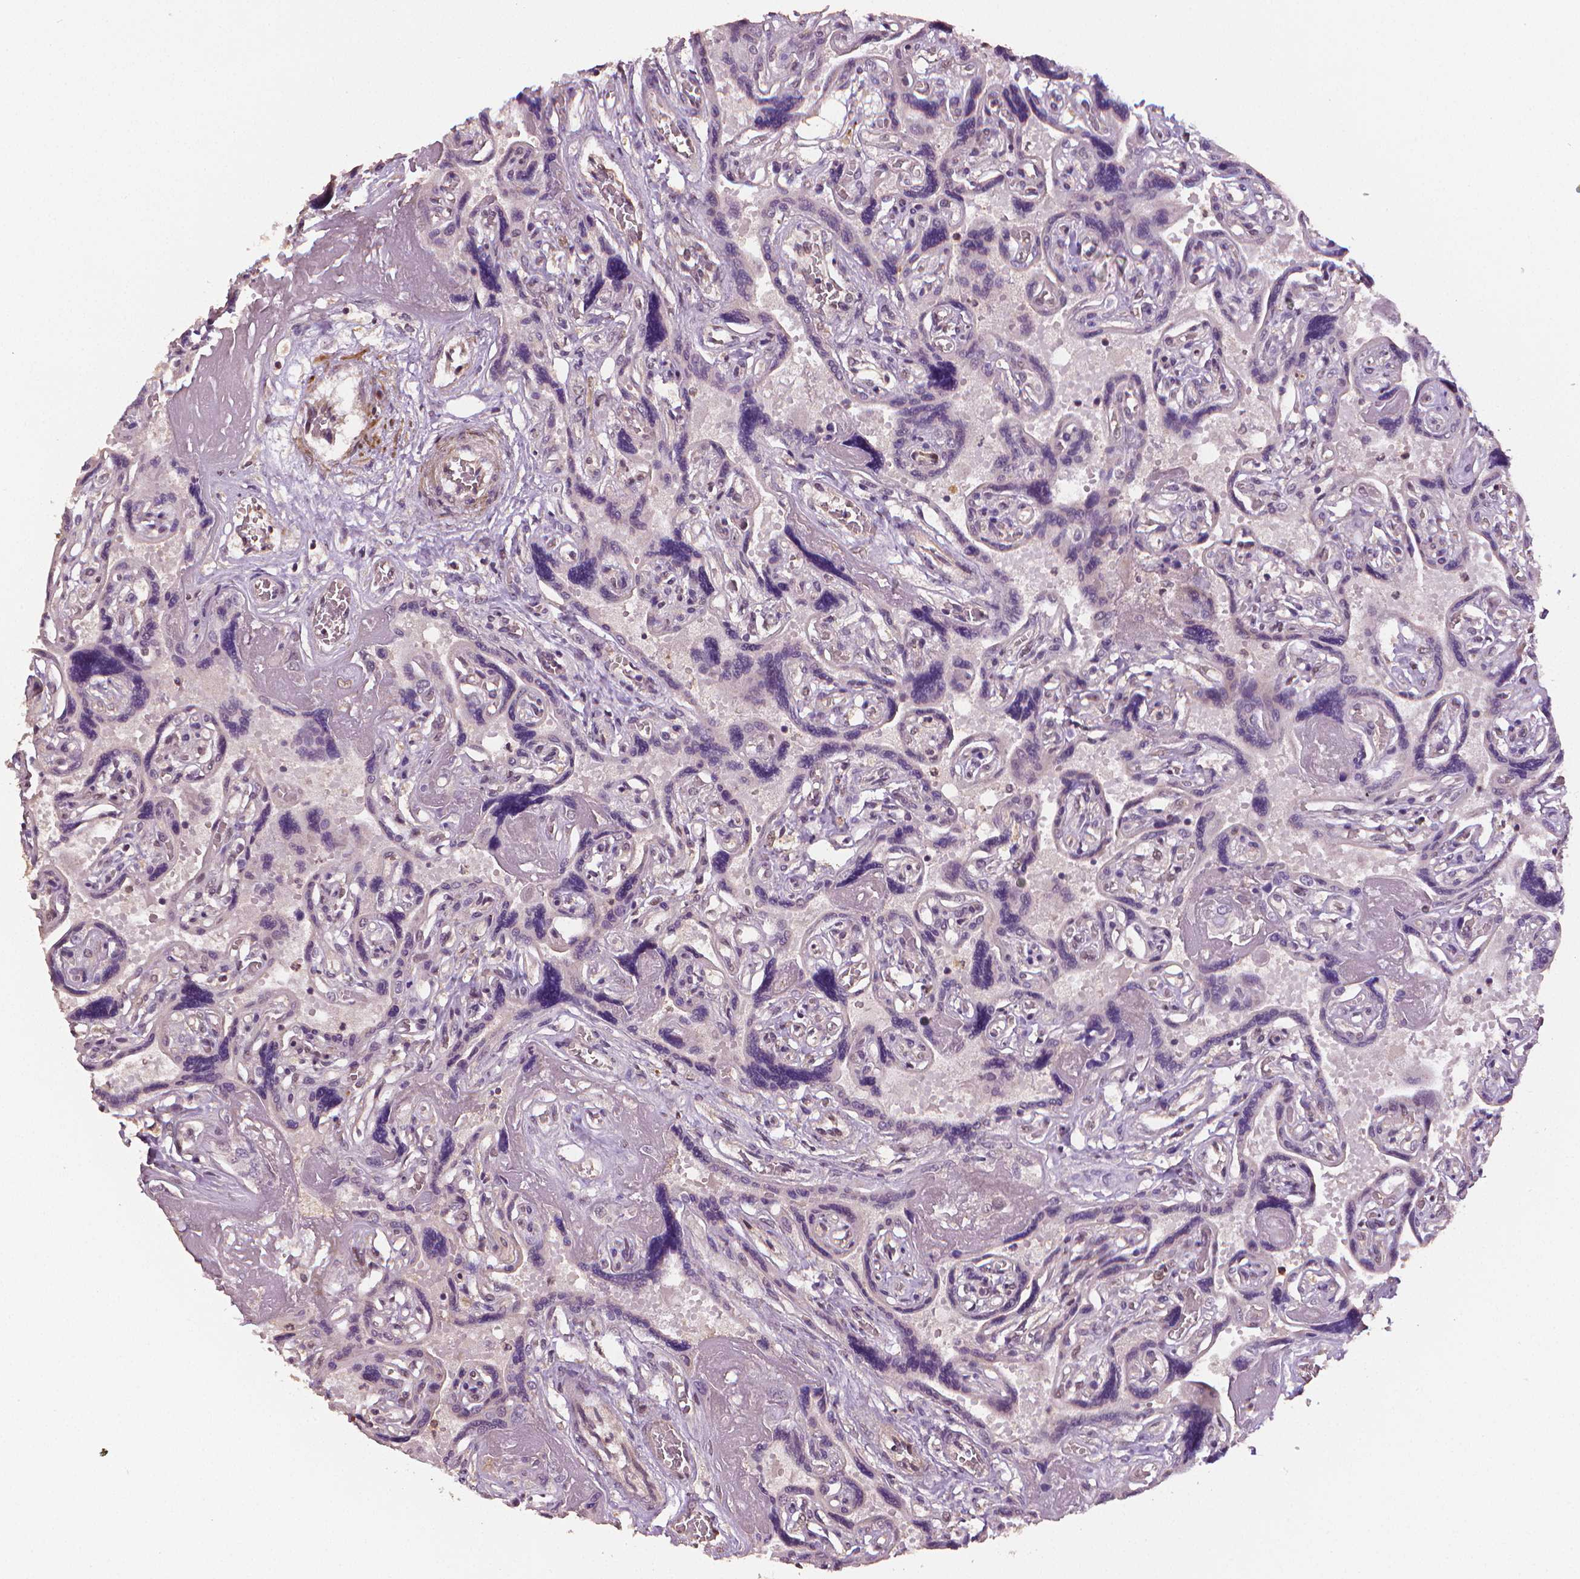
{"staining": {"intensity": "strong", "quantity": ">75%", "location": "cytoplasmic/membranous,nuclear"}, "tissue": "placenta", "cell_type": "Decidual cells", "image_type": "normal", "snomed": [{"axis": "morphology", "description": "Normal tissue, NOS"}, {"axis": "topography", "description": "Placenta"}], "caption": "The micrograph reveals a brown stain indicating the presence of a protein in the cytoplasmic/membranous,nuclear of decidual cells in placenta. (Brightfield microscopy of DAB IHC at high magnification).", "gene": "STAT3", "patient": {"sex": "female", "age": 32}}